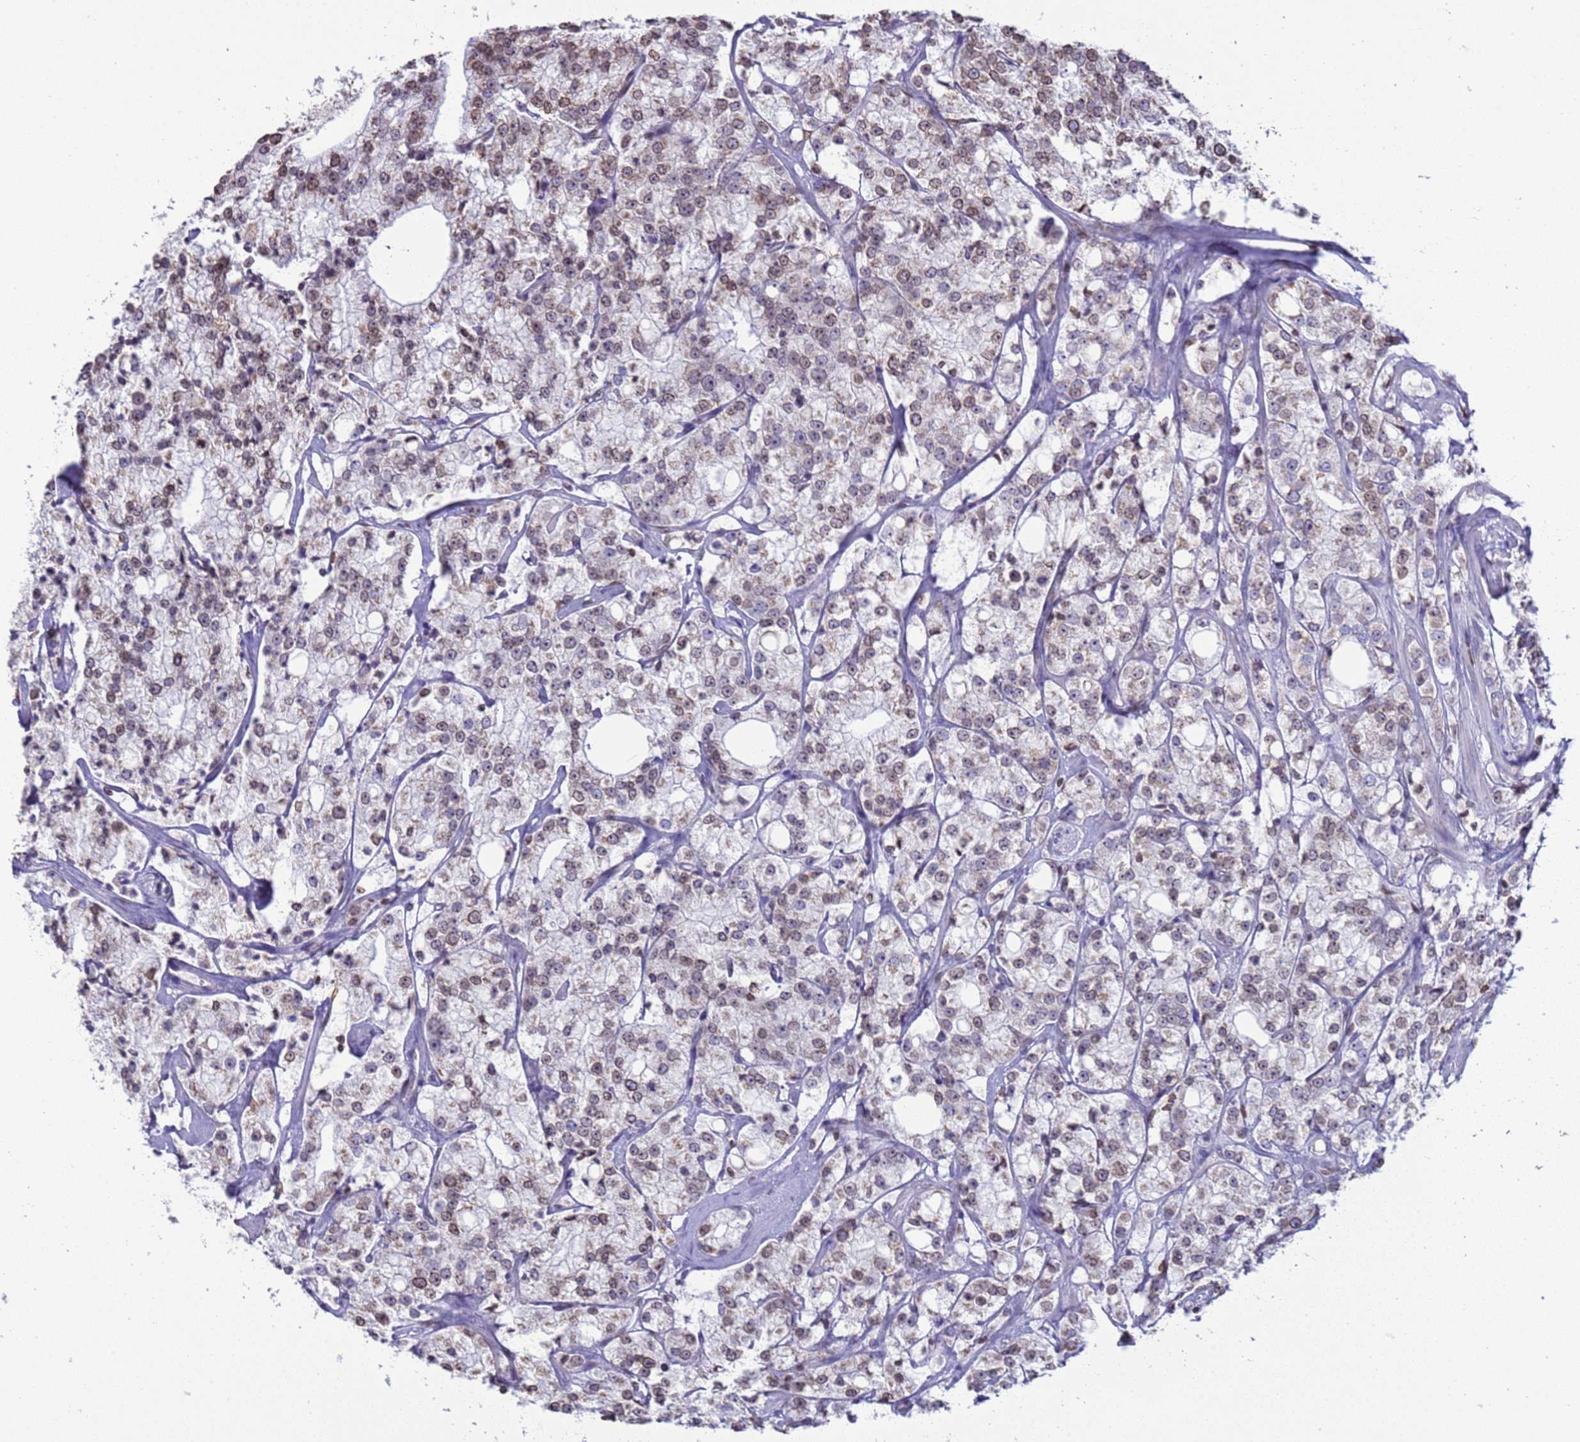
{"staining": {"intensity": "moderate", "quantity": "<25%", "location": "cytoplasmic/membranous,nuclear"}, "tissue": "prostate cancer", "cell_type": "Tumor cells", "image_type": "cancer", "snomed": [{"axis": "morphology", "description": "Adenocarcinoma, High grade"}, {"axis": "topography", "description": "Prostate"}], "caption": "Prostate cancer was stained to show a protein in brown. There is low levels of moderate cytoplasmic/membranous and nuclear positivity in approximately <25% of tumor cells. The staining is performed using DAB (3,3'-diaminobenzidine) brown chromogen to label protein expression. The nuclei are counter-stained blue using hematoxylin.", "gene": "DHX37", "patient": {"sex": "male", "age": 64}}